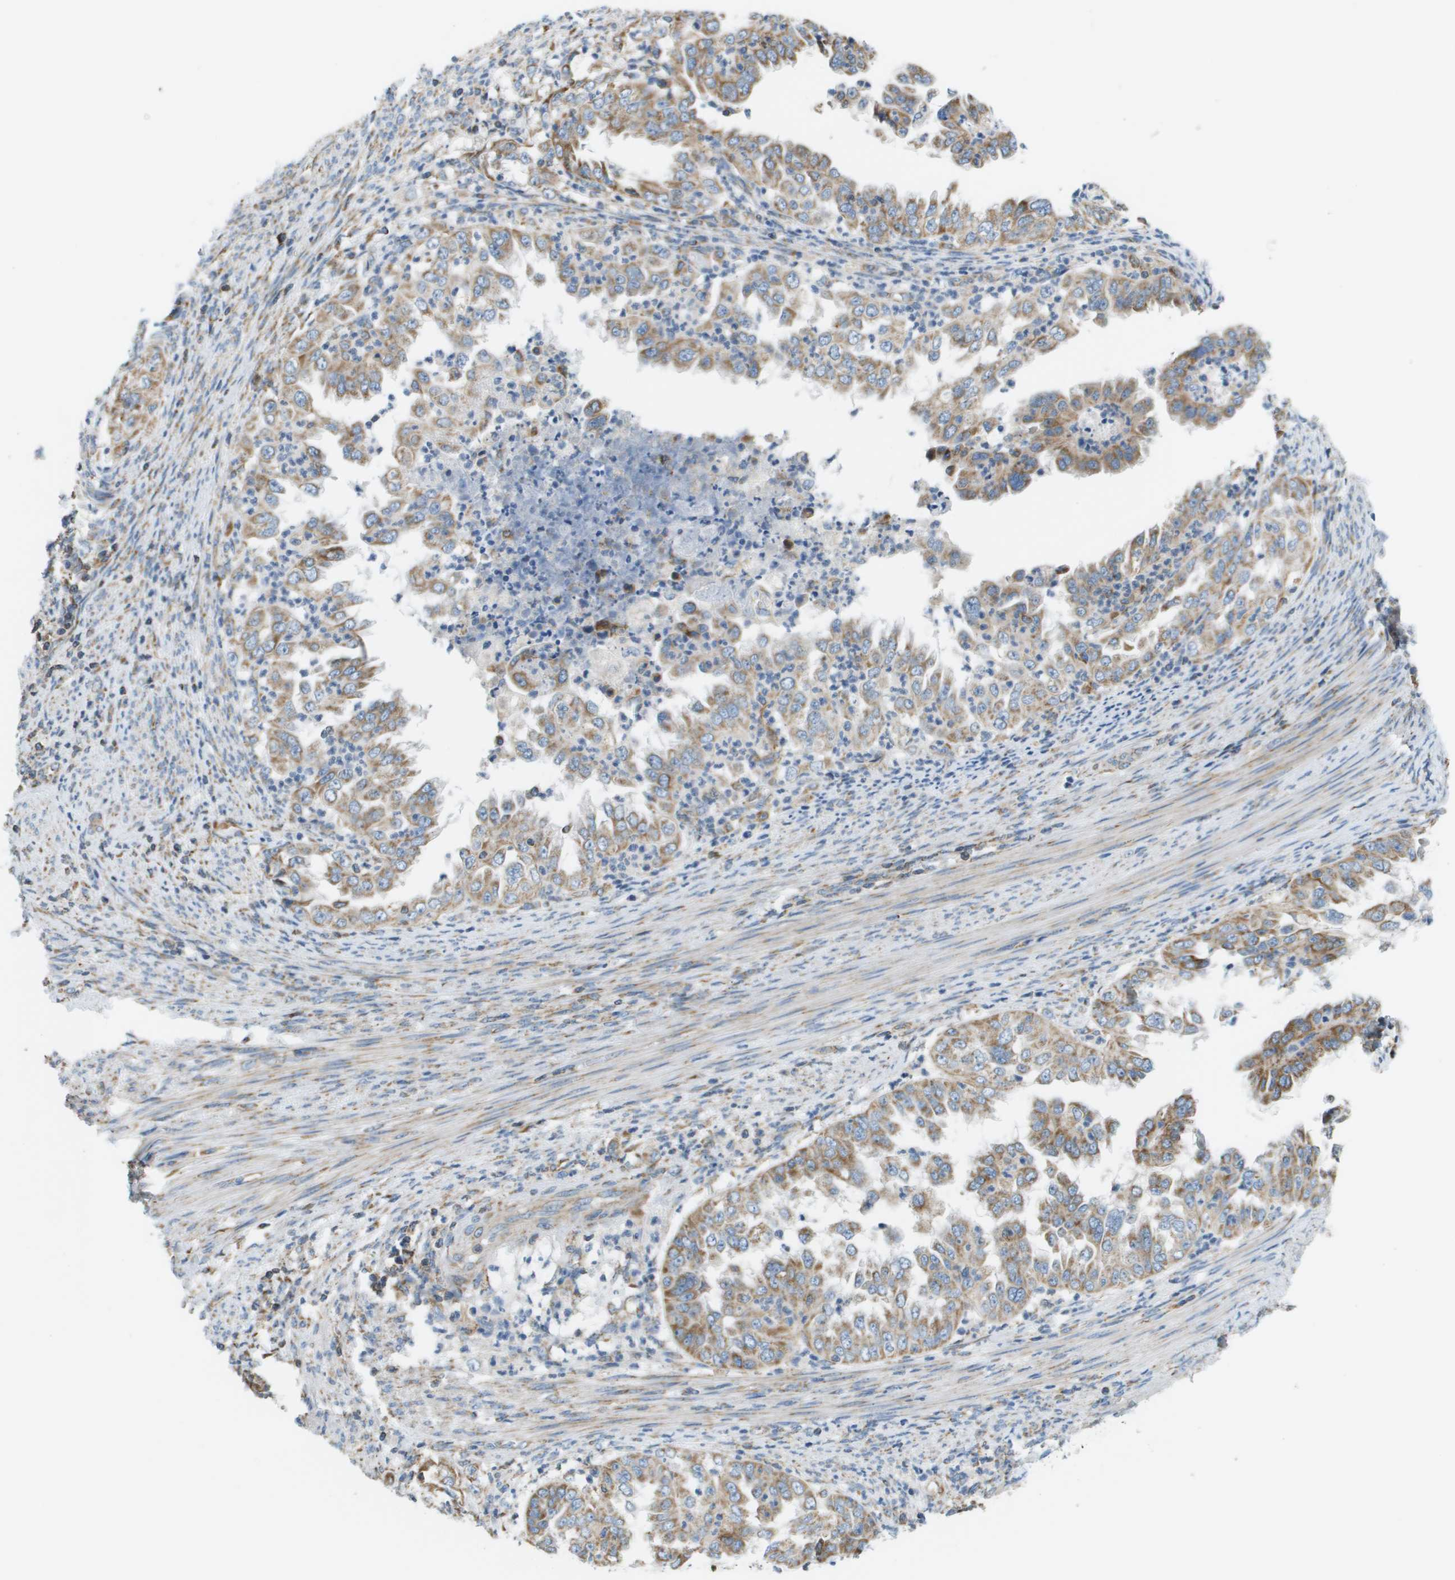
{"staining": {"intensity": "moderate", "quantity": ">75%", "location": "cytoplasmic/membranous"}, "tissue": "endometrial cancer", "cell_type": "Tumor cells", "image_type": "cancer", "snomed": [{"axis": "morphology", "description": "Adenocarcinoma, NOS"}, {"axis": "topography", "description": "Endometrium"}], "caption": "Adenocarcinoma (endometrial) stained for a protein (brown) exhibits moderate cytoplasmic/membranous positive positivity in about >75% of tumor cells.", "gene": "TAOK3", "patient": {"sex": "female", "age": 85}}